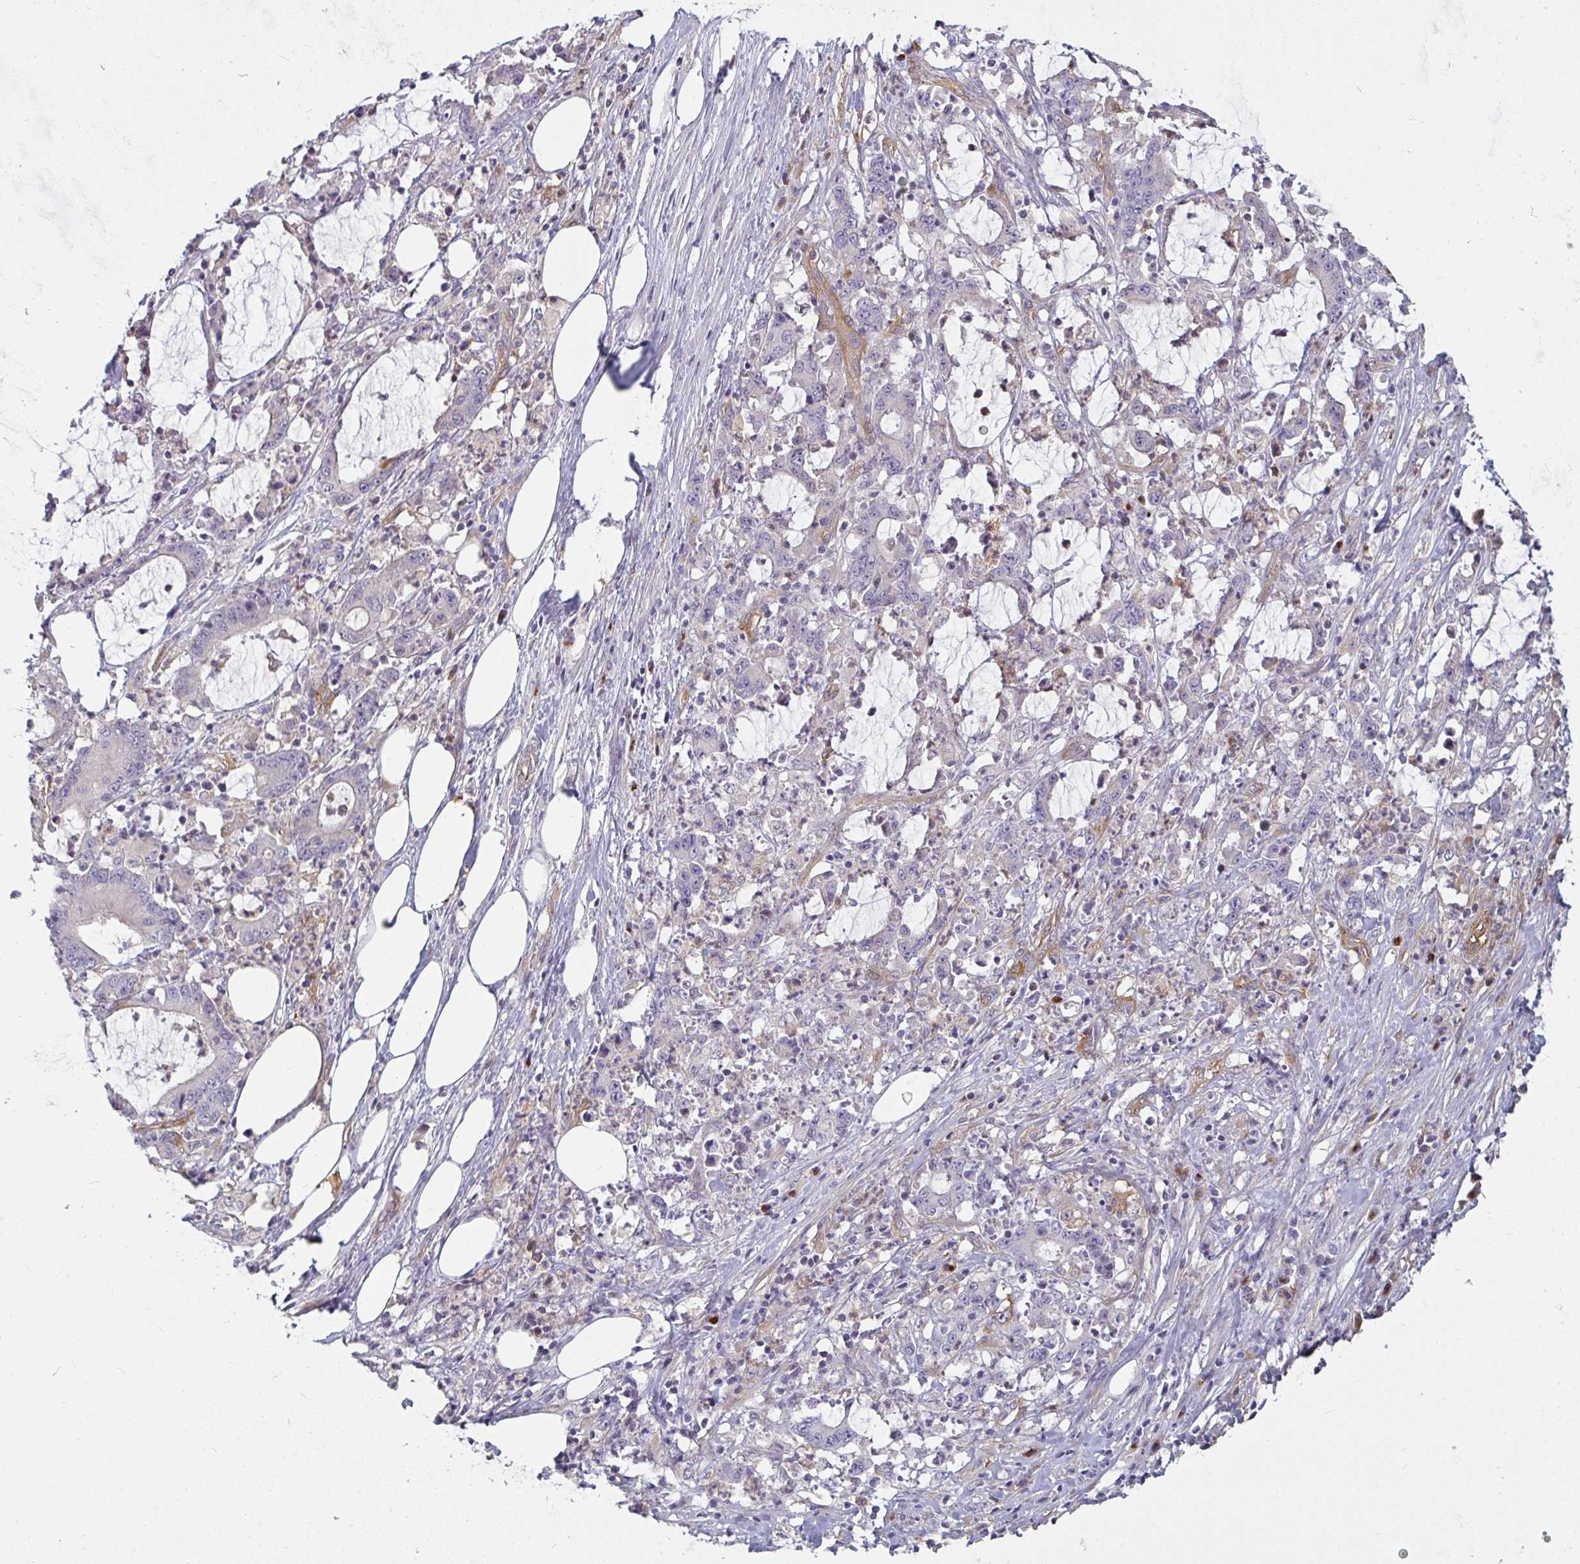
{"staining": {"intensity": "negative", "quantity": "none", "location": "none"}, "tissue": "stomach cancer", "cell_type": "Tumor cells", "image_type": "cancer", "snomed": [{"axis": "morphology", "description": "Adenocarcinoma, NOS"}, {"axis": "topography", "description": "Stomach, upper"}], "caption": "This photomicrograph is of adenocarcinoma (stomach) stained with immunohistochemistry (IHC) to label a protein in brown with the nuclei are counter-stained blue. There is no staining in tumor cells. (DAB (3,3'-diaminobenzidine) immunohistochemistry with hematoxylin counter stain).", "gene": "IFIT3", "patient": {"sex": "male", "age": 68}}